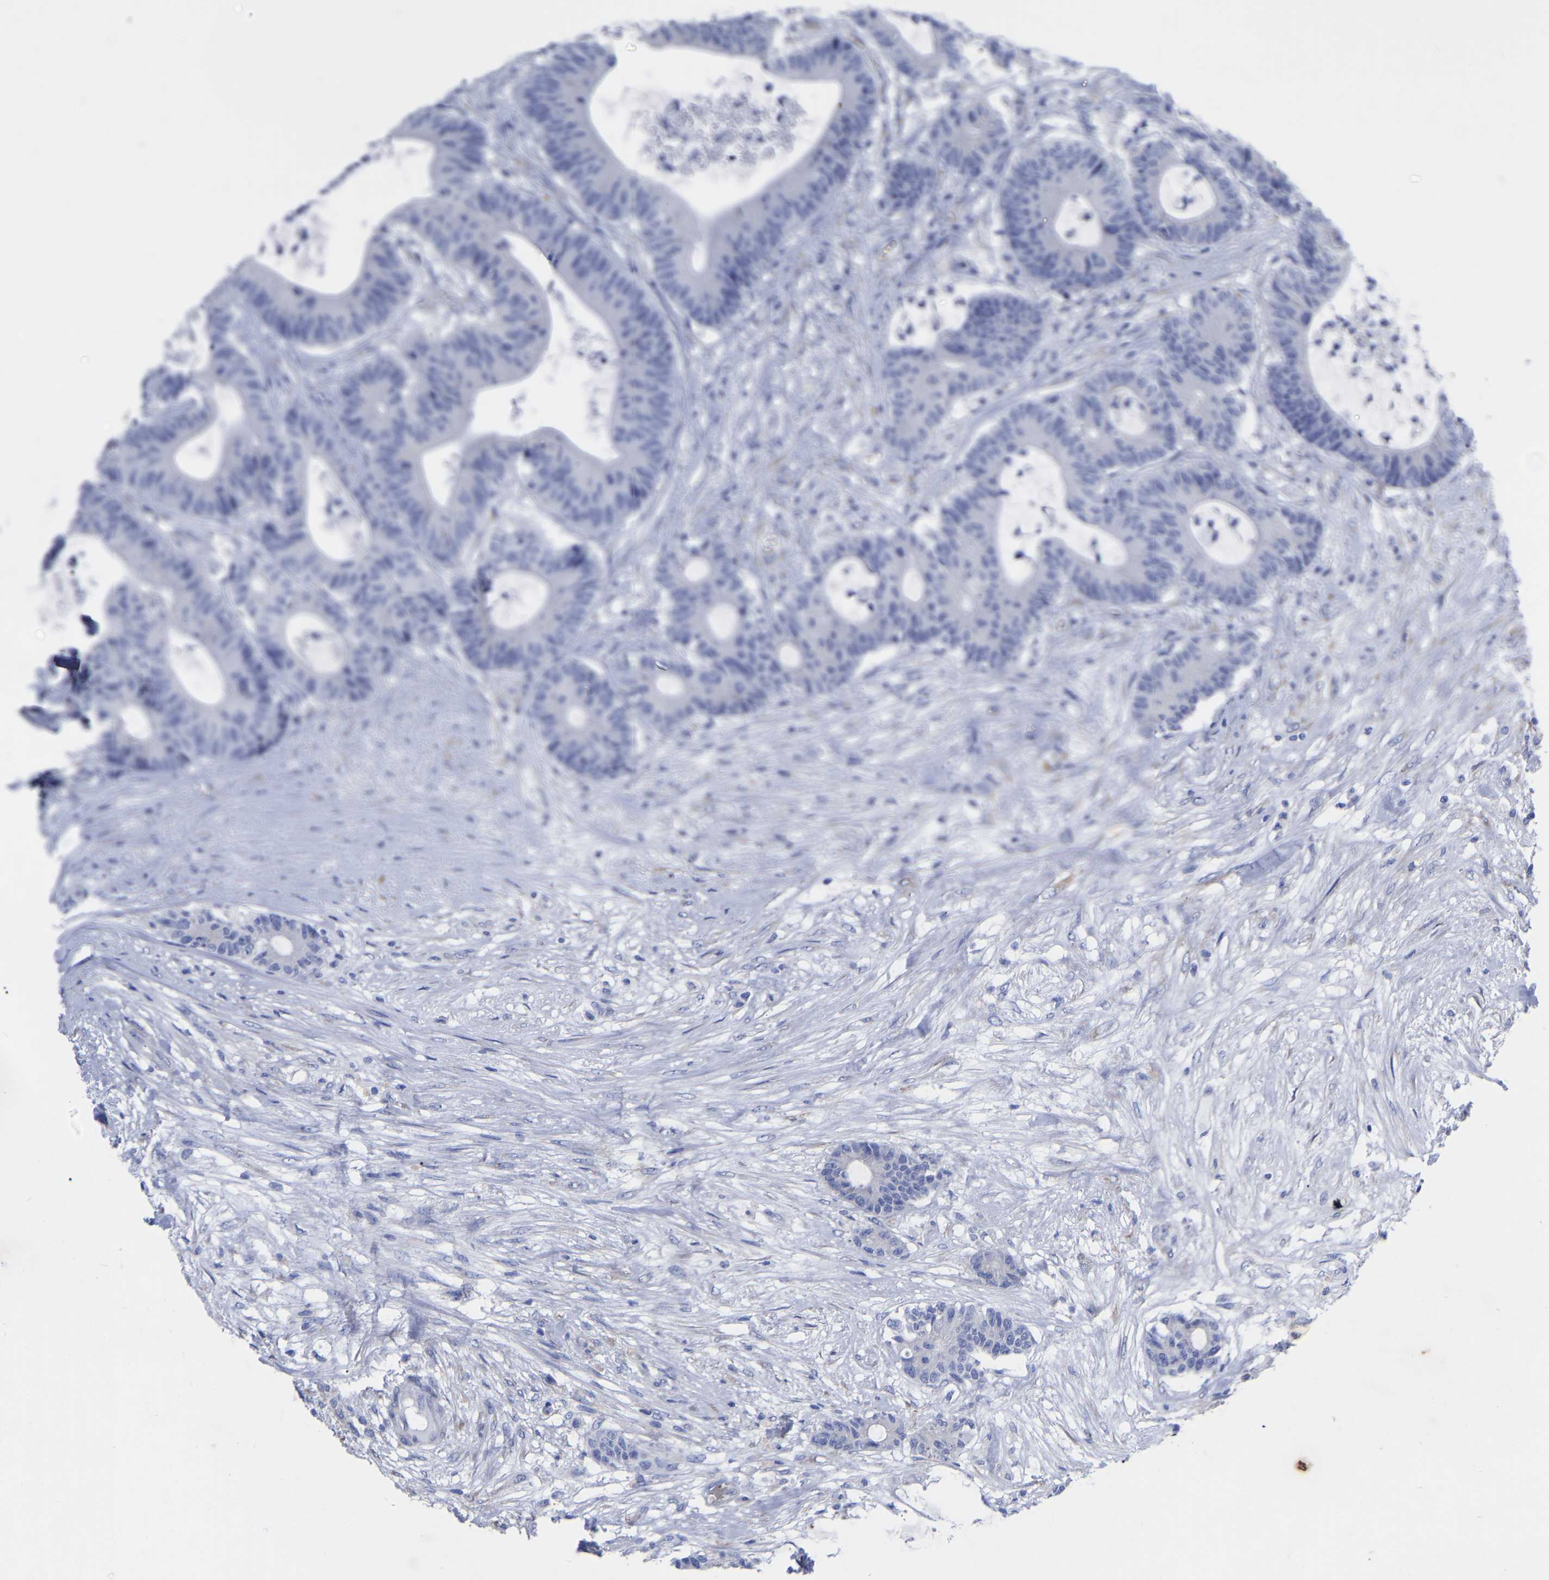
{"staining": {"intensity": "negative", "quantity": "none", "location": "none"}, "tissue": "colorectal cancer", "cell_type": "Tumor cells", "image_type": "cancer", "snomed": [{"axis": "morphology", "description": "Adenocarcinoma, NOS"}, {"axis": "topography", "description": "Colon"}], "caption": "A high-resolution micrograph shows IHC staining of adenocarcinoma (colorectal), which reveals no significant positivity in tumor cells.", "gene": "GDF3", "patient": {"sex": "female", "age": 84}}